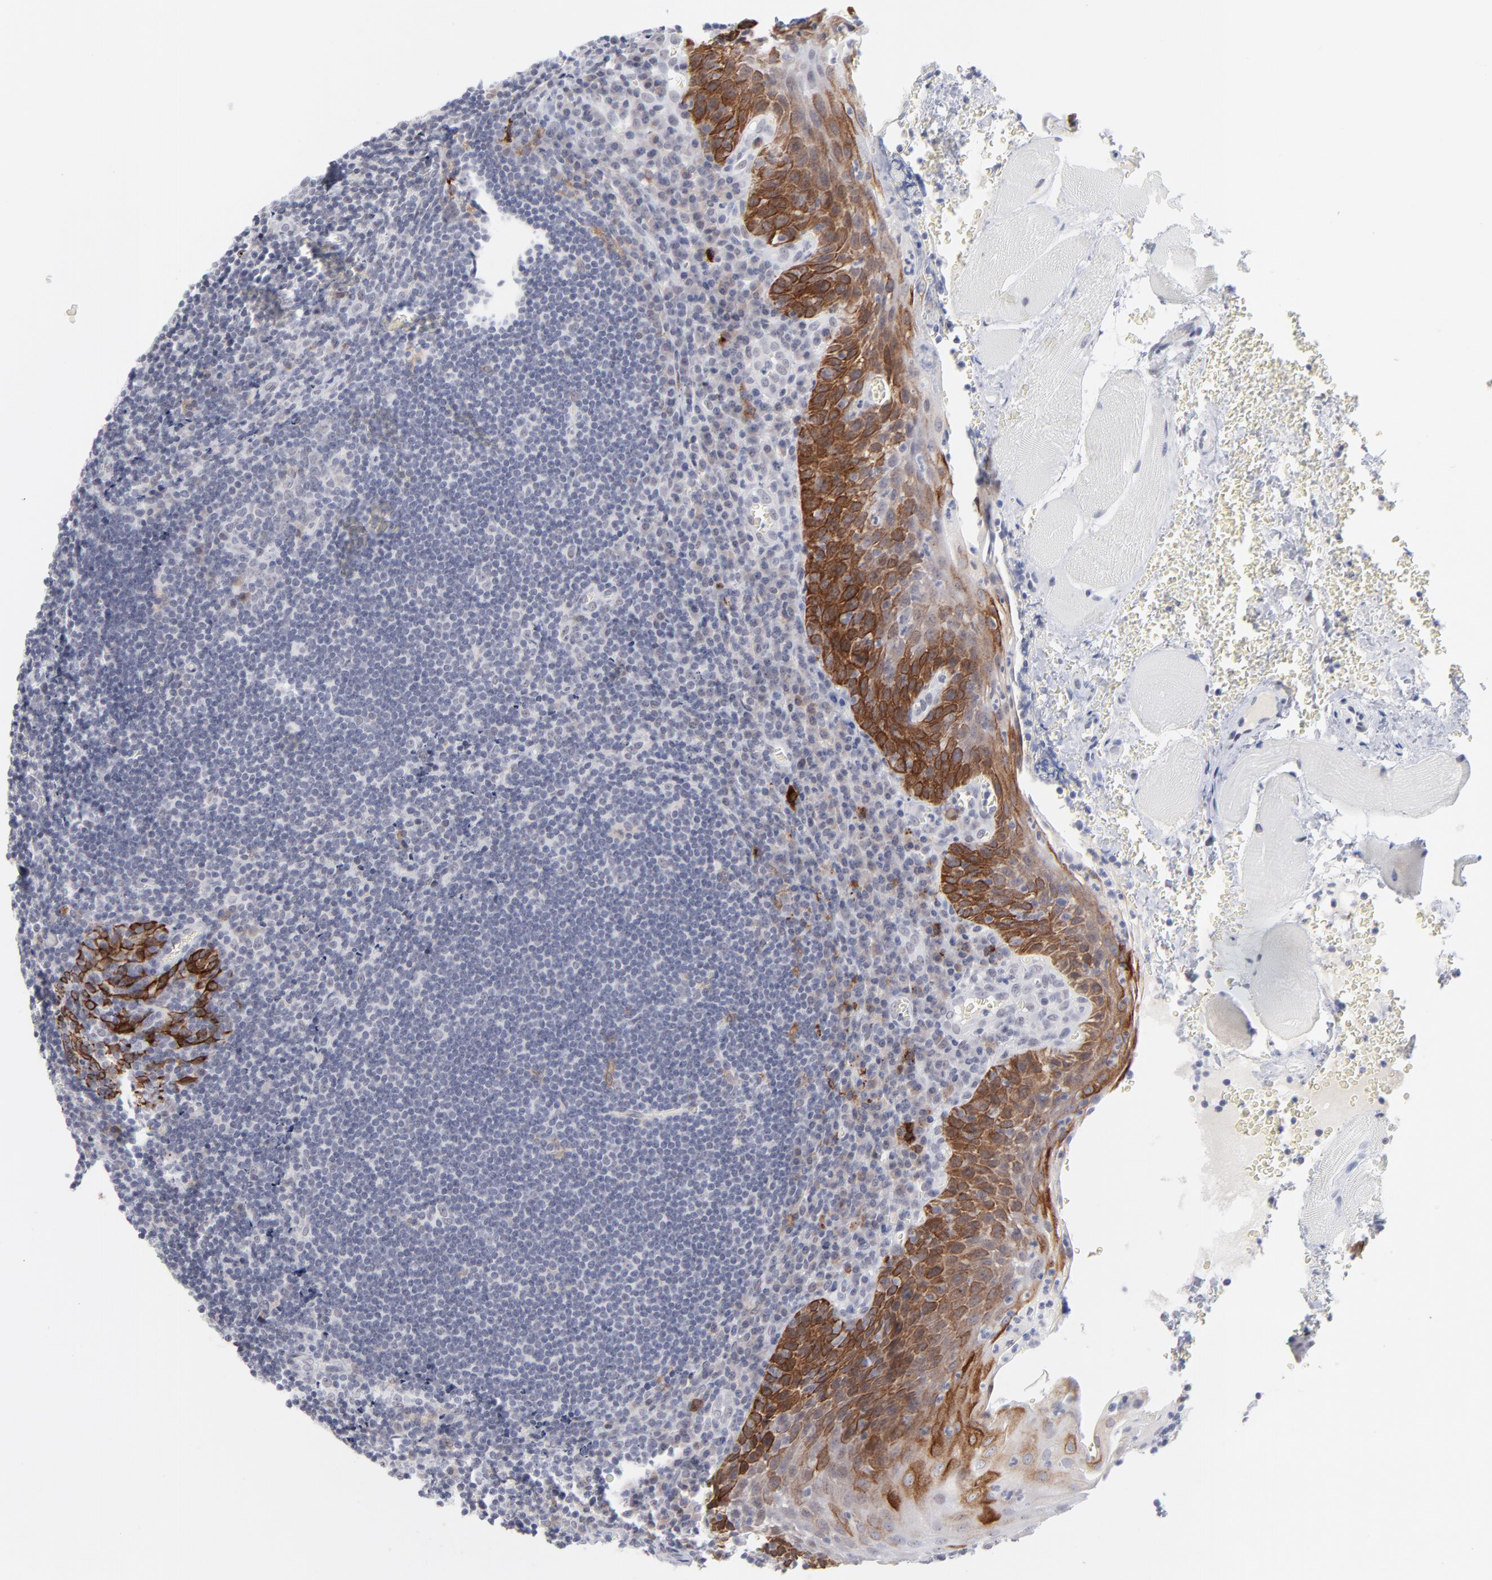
{"staining": {"intensity": "negative", "quantity": "none", "location": "none"}, "tissue": "tonsil", "cell_type": "Germinal center cells", "image_type": "normal", "snomed": [{"axis": "morphology", "description": "Normal tissue, NOS"}, {"axis": "topography", "description": "Tonsil"}], "caption": "Germinal center cells are negative for brown protein staining in unremarkable tonsil. (DAB immunohistochemistry (IHC) visualized using brightfield microscopy, high magnification).", "gene": "CCR2", "patient": {"sex": "male", "age": 20}}